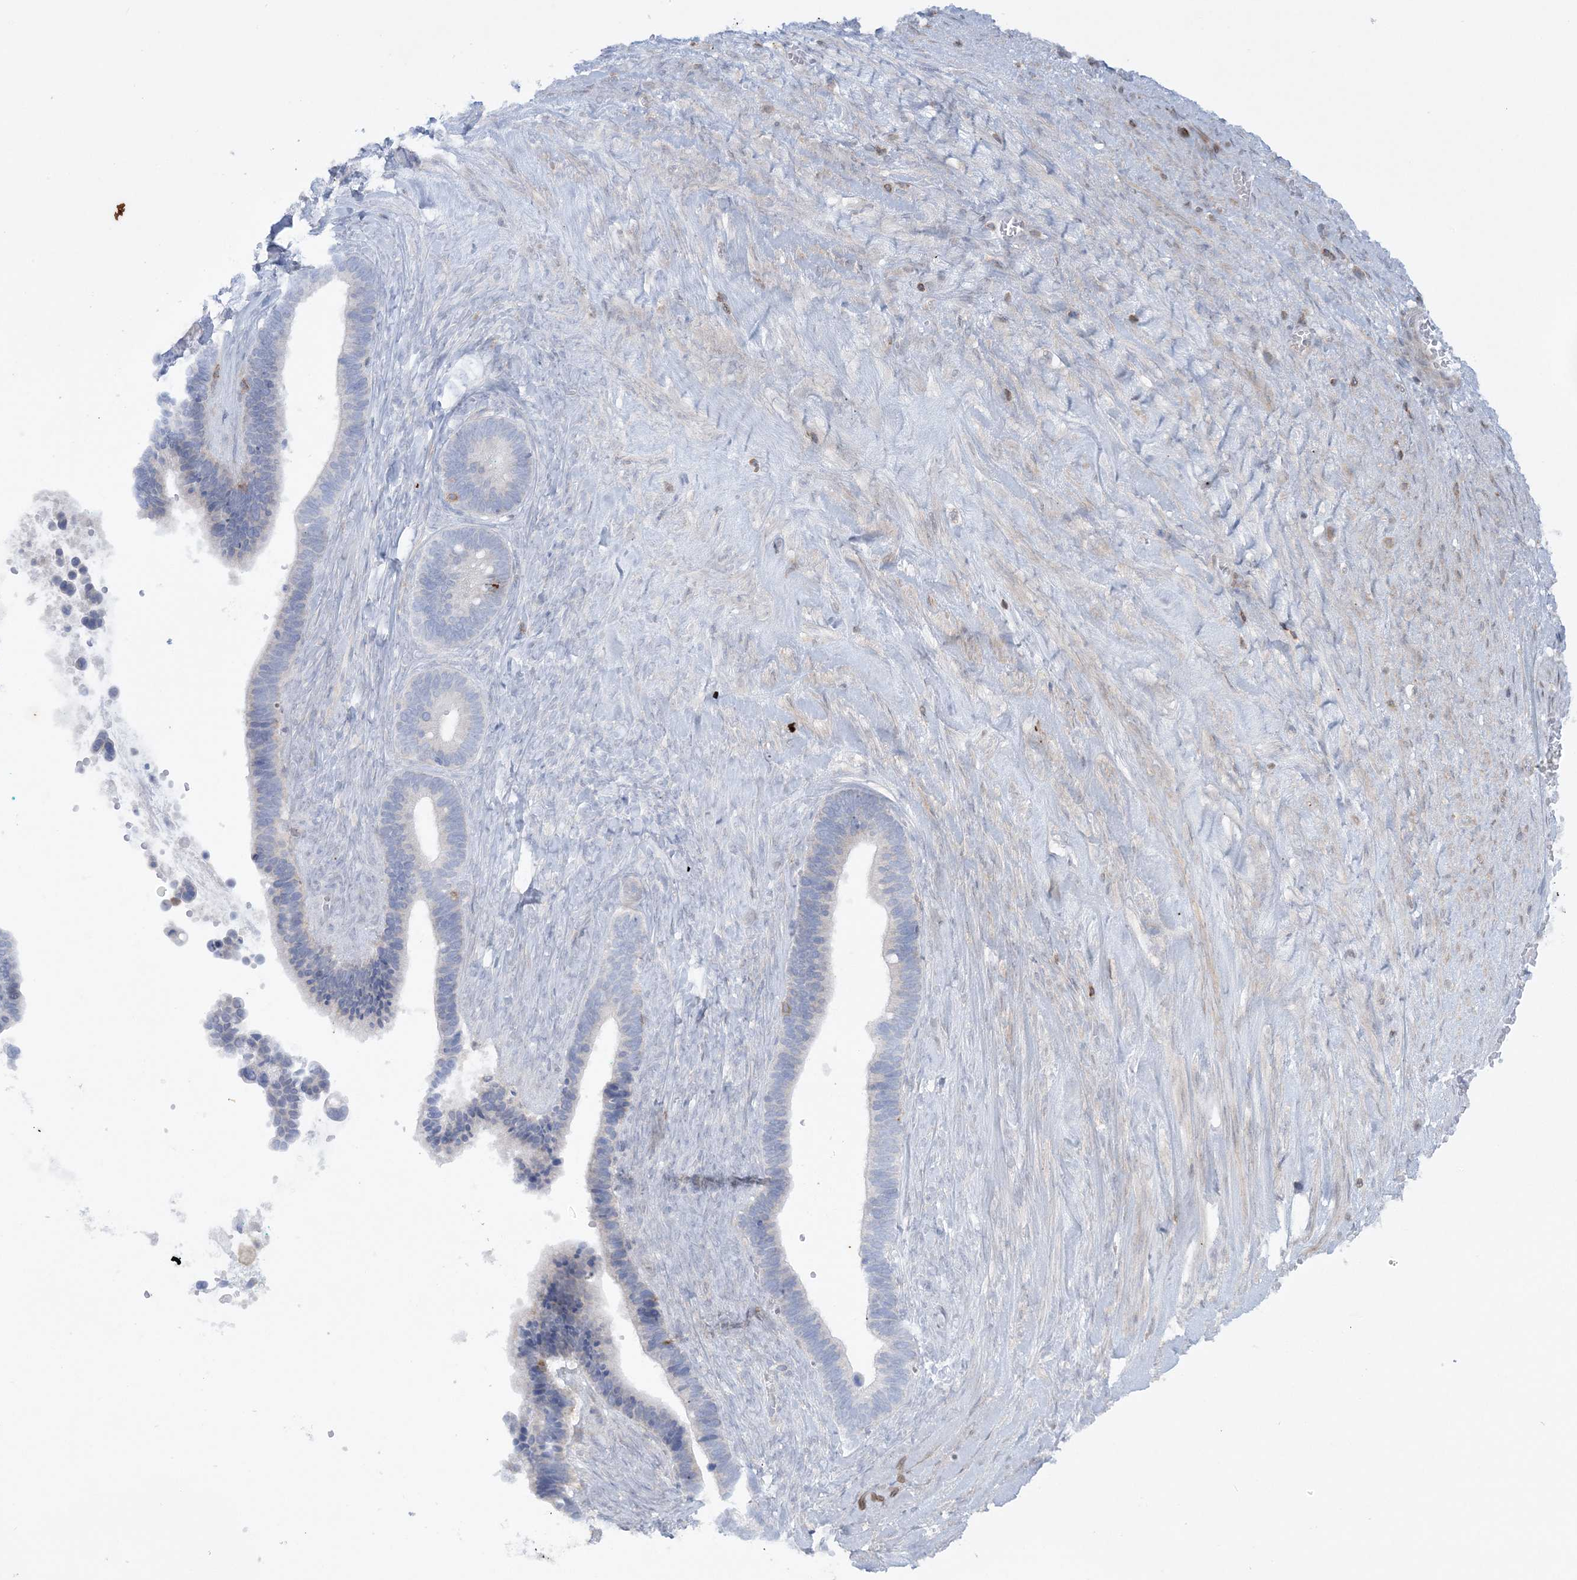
{"staining": {"intensity": "negative", "quantity": "none", "location": "none"}, "tissue": "ovarian cancer", "cell_type": "Tumor cells", "image_type": "cancer", "snomed": [{"axis": "morphology", "description": "Cystadenocarcinoma, serous, NOS"}, {"axis": "topography", "description": "Ovary"}], "caption": "Immunohistochemical staining of serous cystadenocarcinoma (ovarian) reveals no significant expression in tumor cells.", "gene": "ARHGAP30", "patient": {"sex": "female", "age": 56}}